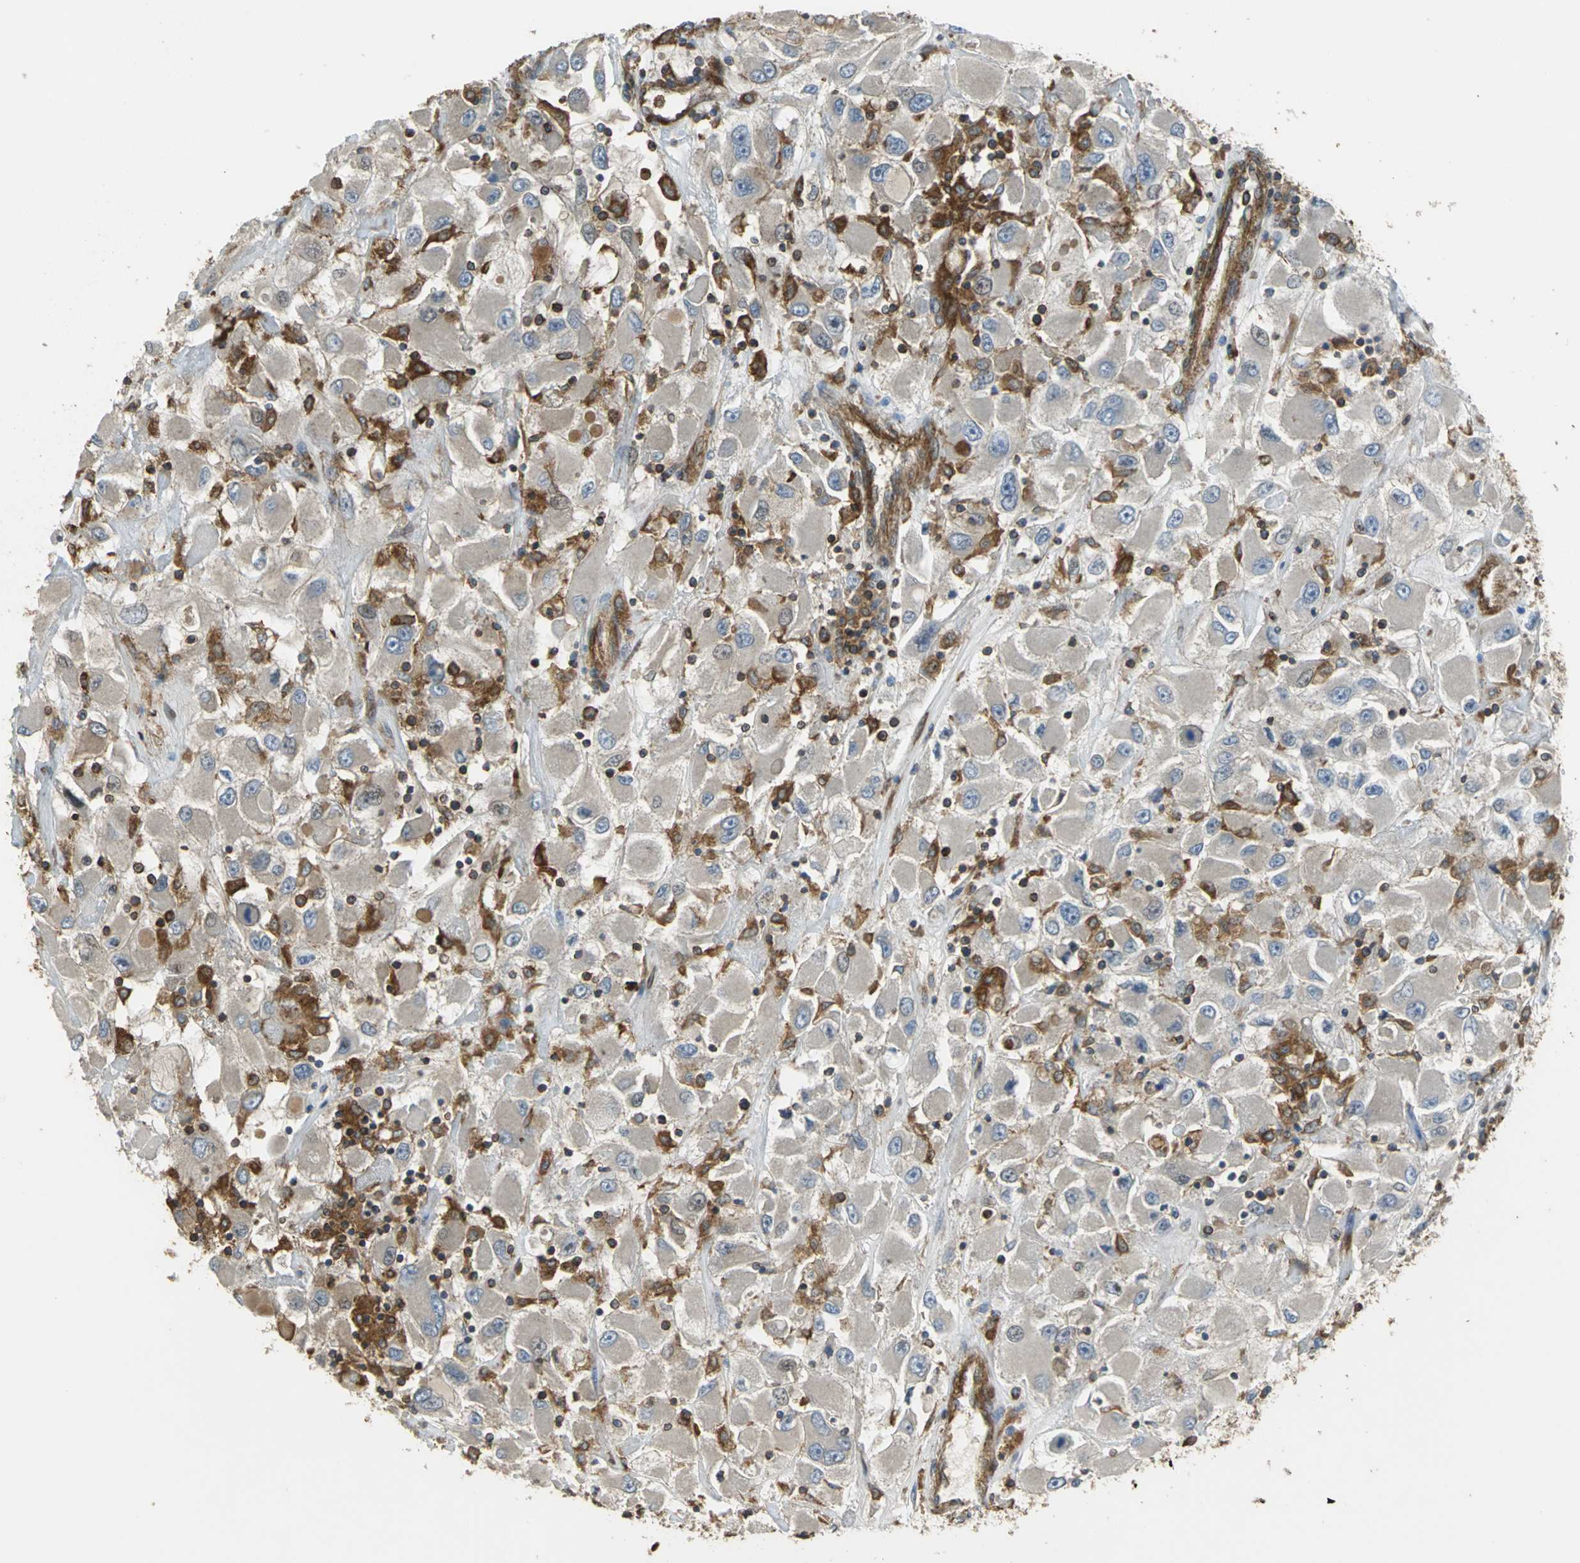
{"staining": {"intensity": "negative", "quantity": "none", "location": "none"}, "tissue": "renal cancer", "cell_type": "Tumor cells", "image_type": "cancer", "snomed": [{"axis": "morphology", "description": "Adenocarcinoma, NOS"}, {"axis": "topography", "description": "Kidney"}], "caption": "Tumor cells are negative for brown protein staining in renal cancer (adenocarcinoma). (DAB (3,3'-diaminobenzidine) immunohistochemistry (IHC) with hematoxylin counter stain).", "gene": "TLN1", "patient": {"sex": "female", "age": 52}}